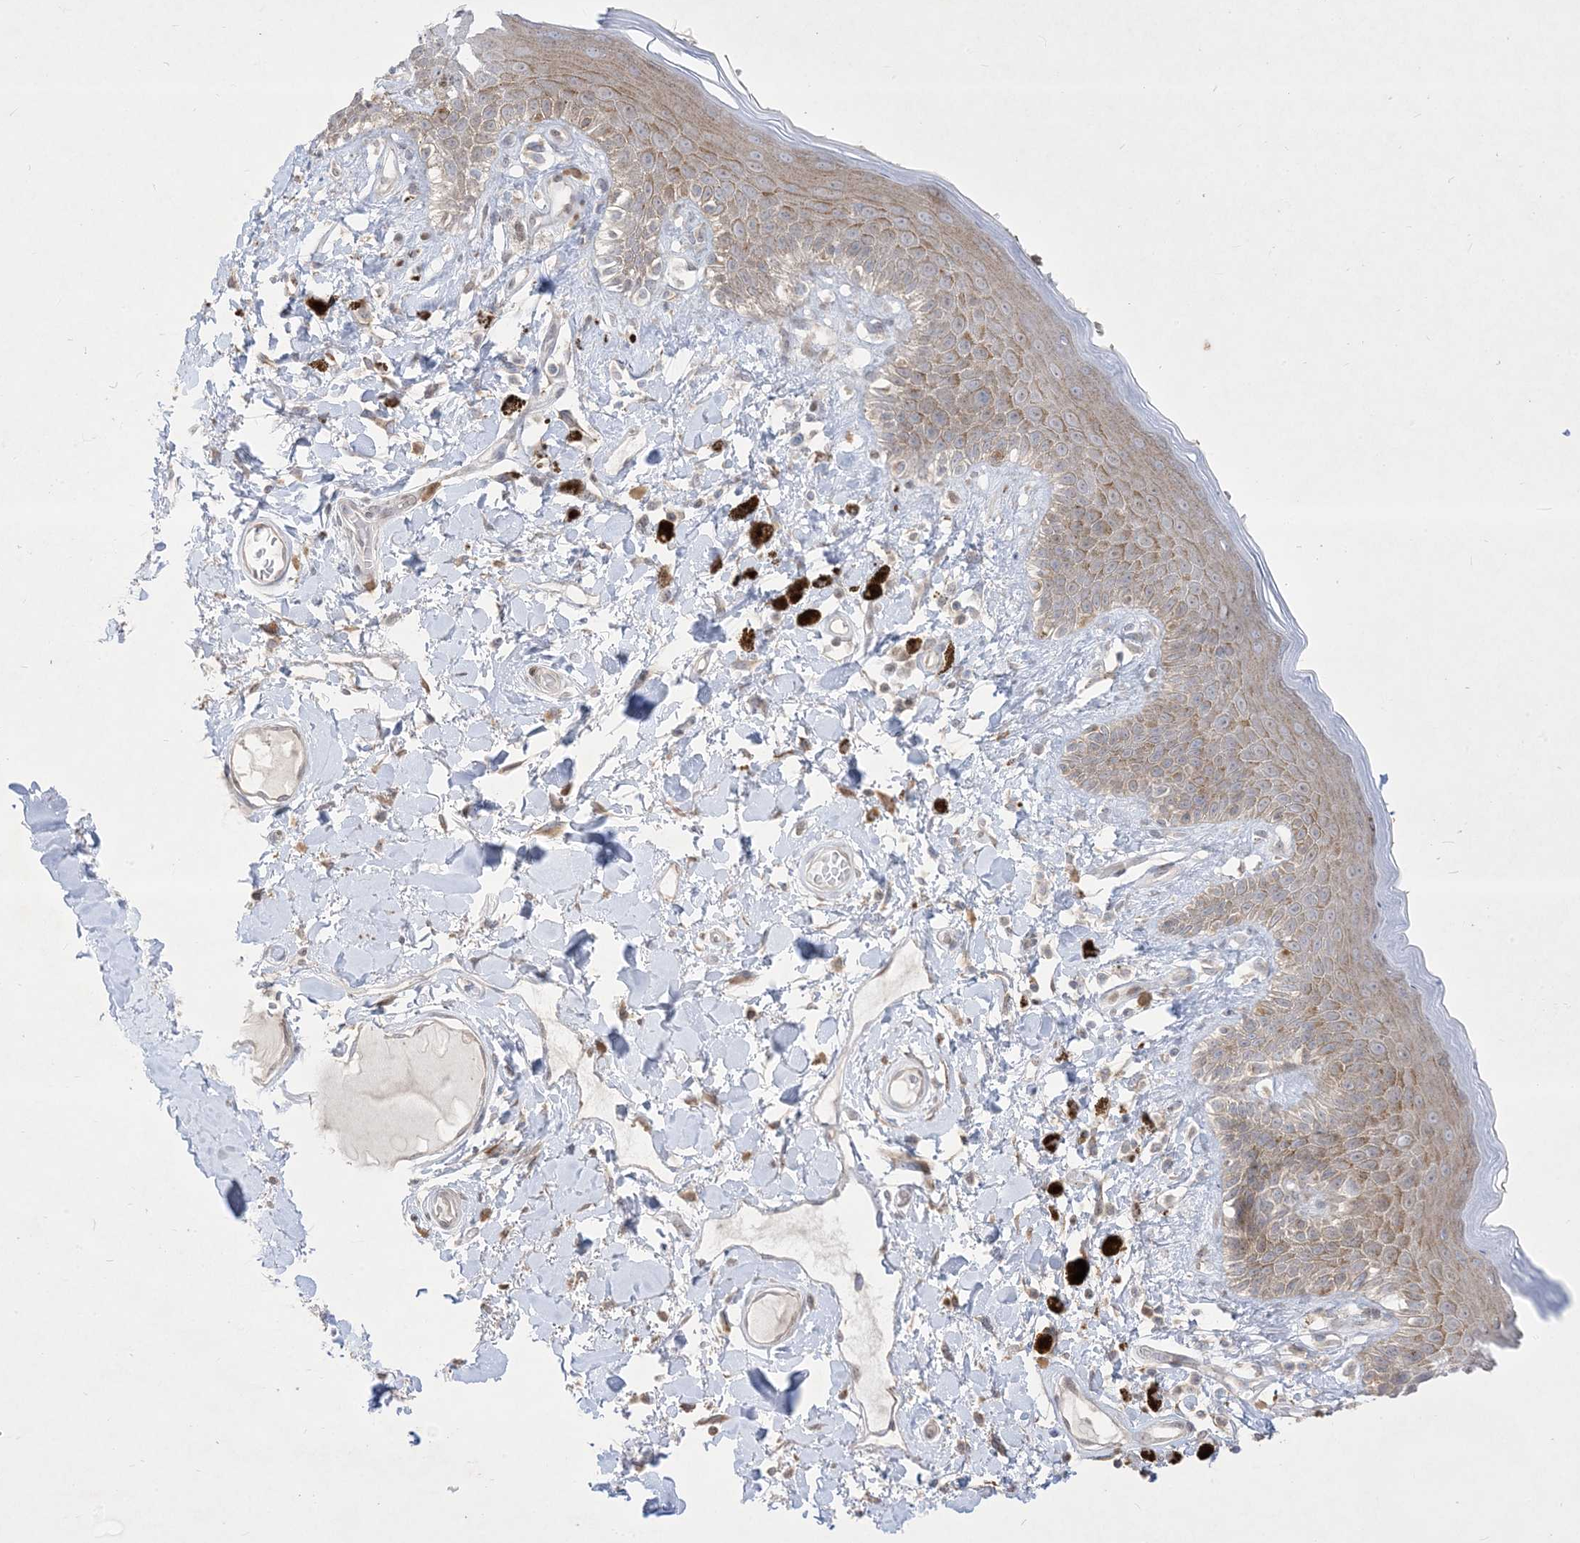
{"staining": {"intensity": "moderate", "quantity": ">75%", "location": "cytoplasmic/membranous,nuclear"}, "tissue": "skin", "cell_type": "Epidermal cells", "image_type": "normal", "snomed": [{"axis": "morphology", "description": "Normal tissue, NOS"}, {"axis": "topography", "description": "Anal"}], "caption": "Skin stained with a brown dye exhibits moderate cytoplasmic/membranous,nuclear positive staining in about >75% of epidermal cells.", "gene": "BHLHE40", "patient": {"sex": "female", "age": 78}}